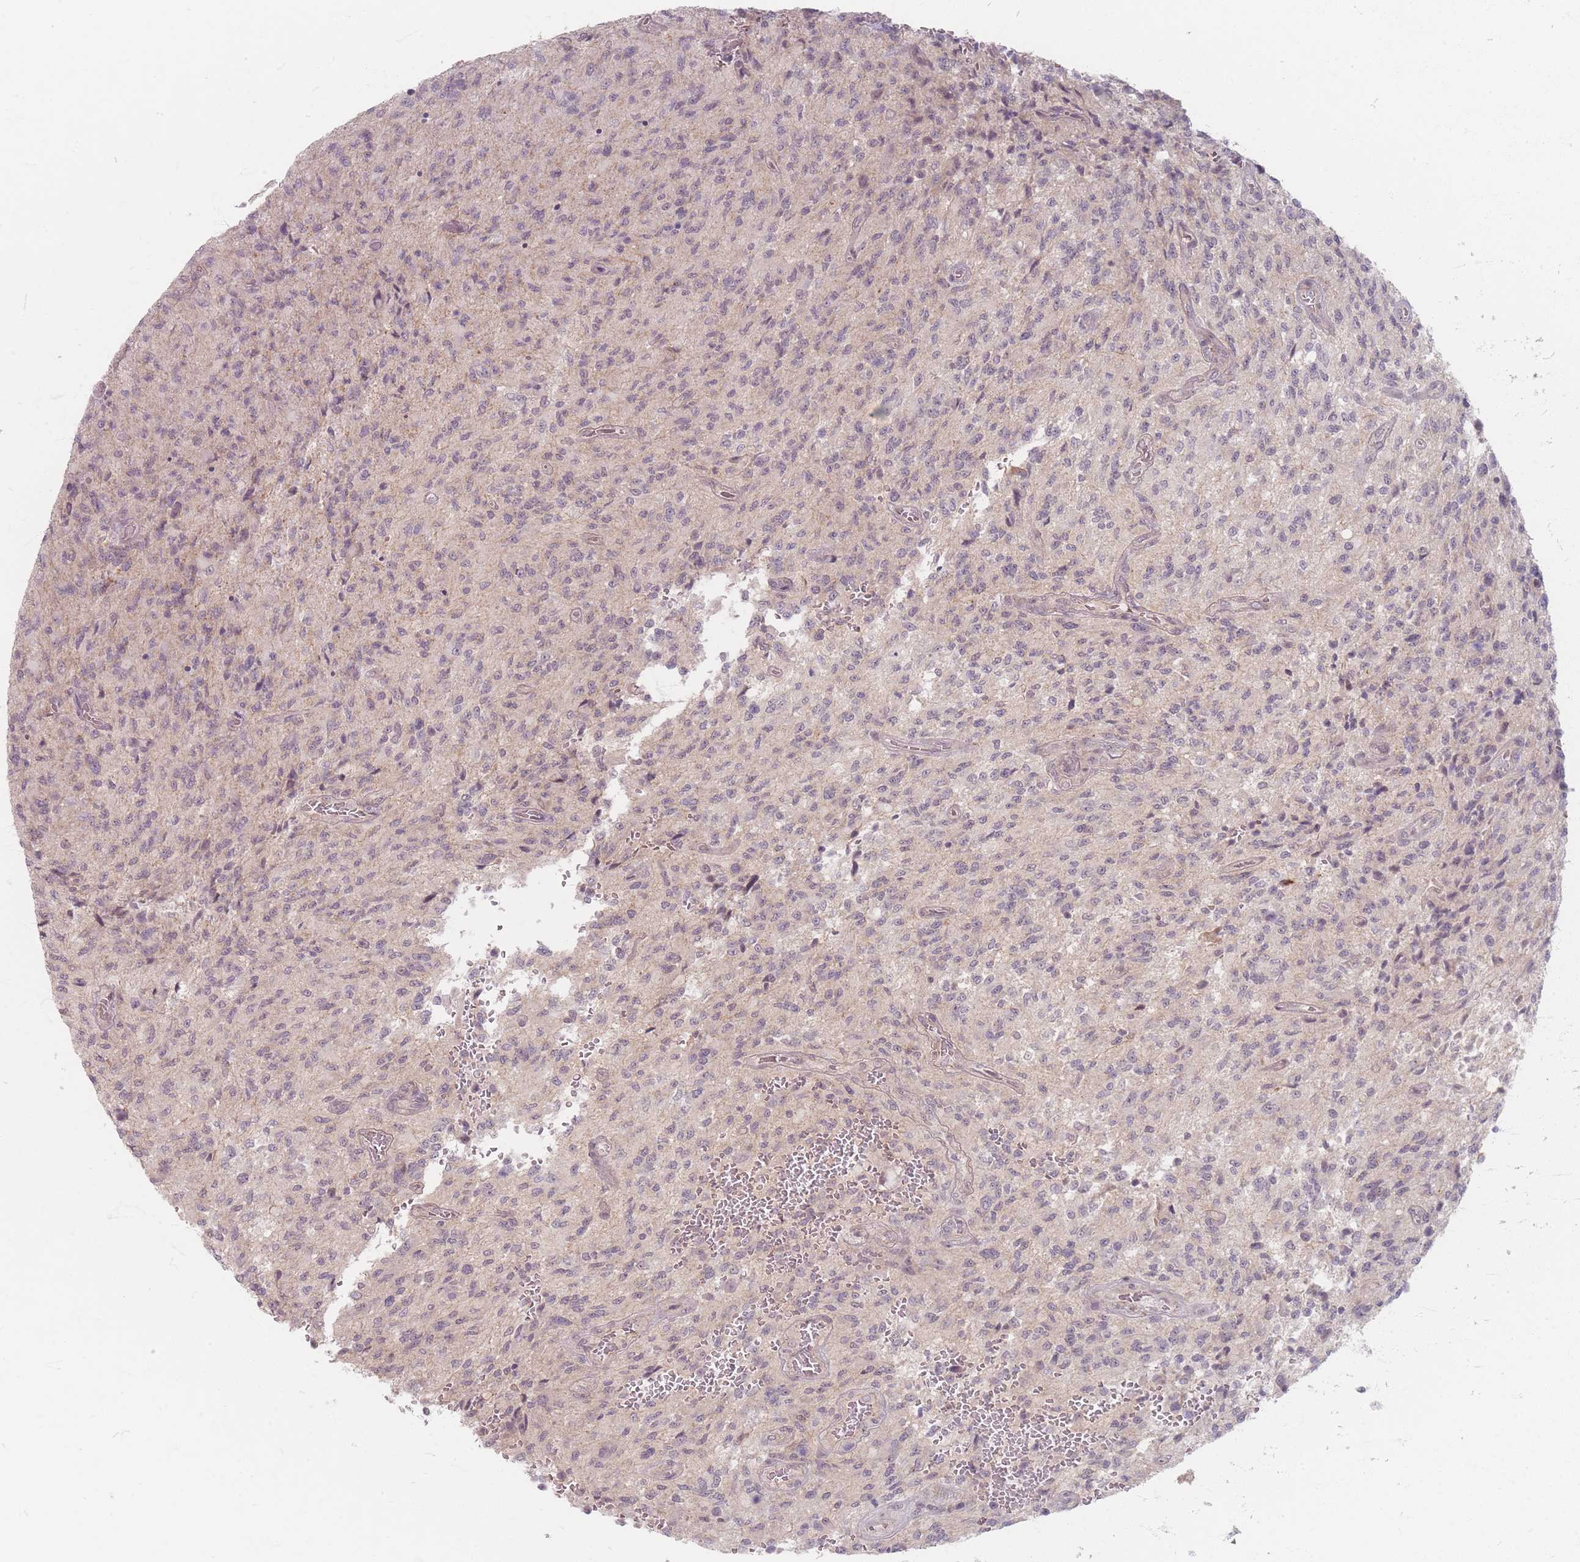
{"staining": {"intensity": "negative", "quantity": "none", "location": "none"}, "tissue": "glioma", "cell_type": "Tumor cells", "image_type": "cancer", "snomed": [{"axis": "morphology", "description": "Normal tissue, NOS"}, {"axis": "morphology", "description": "Glioma, malignant, High grade"}, {"axis": "topography", "description": "Cerebral cortex"}], "caption": "Immunohistochemical staining of high-grade glioma (malignant) reveals no significant staining in tumor cells. (DAB (3,3'-diaminobenzidine) immunohistochemistry (IHC) with hematoxylin counter stain).", "gene": "GABRA6", "patient": {"sex": "male", "age": 56}}